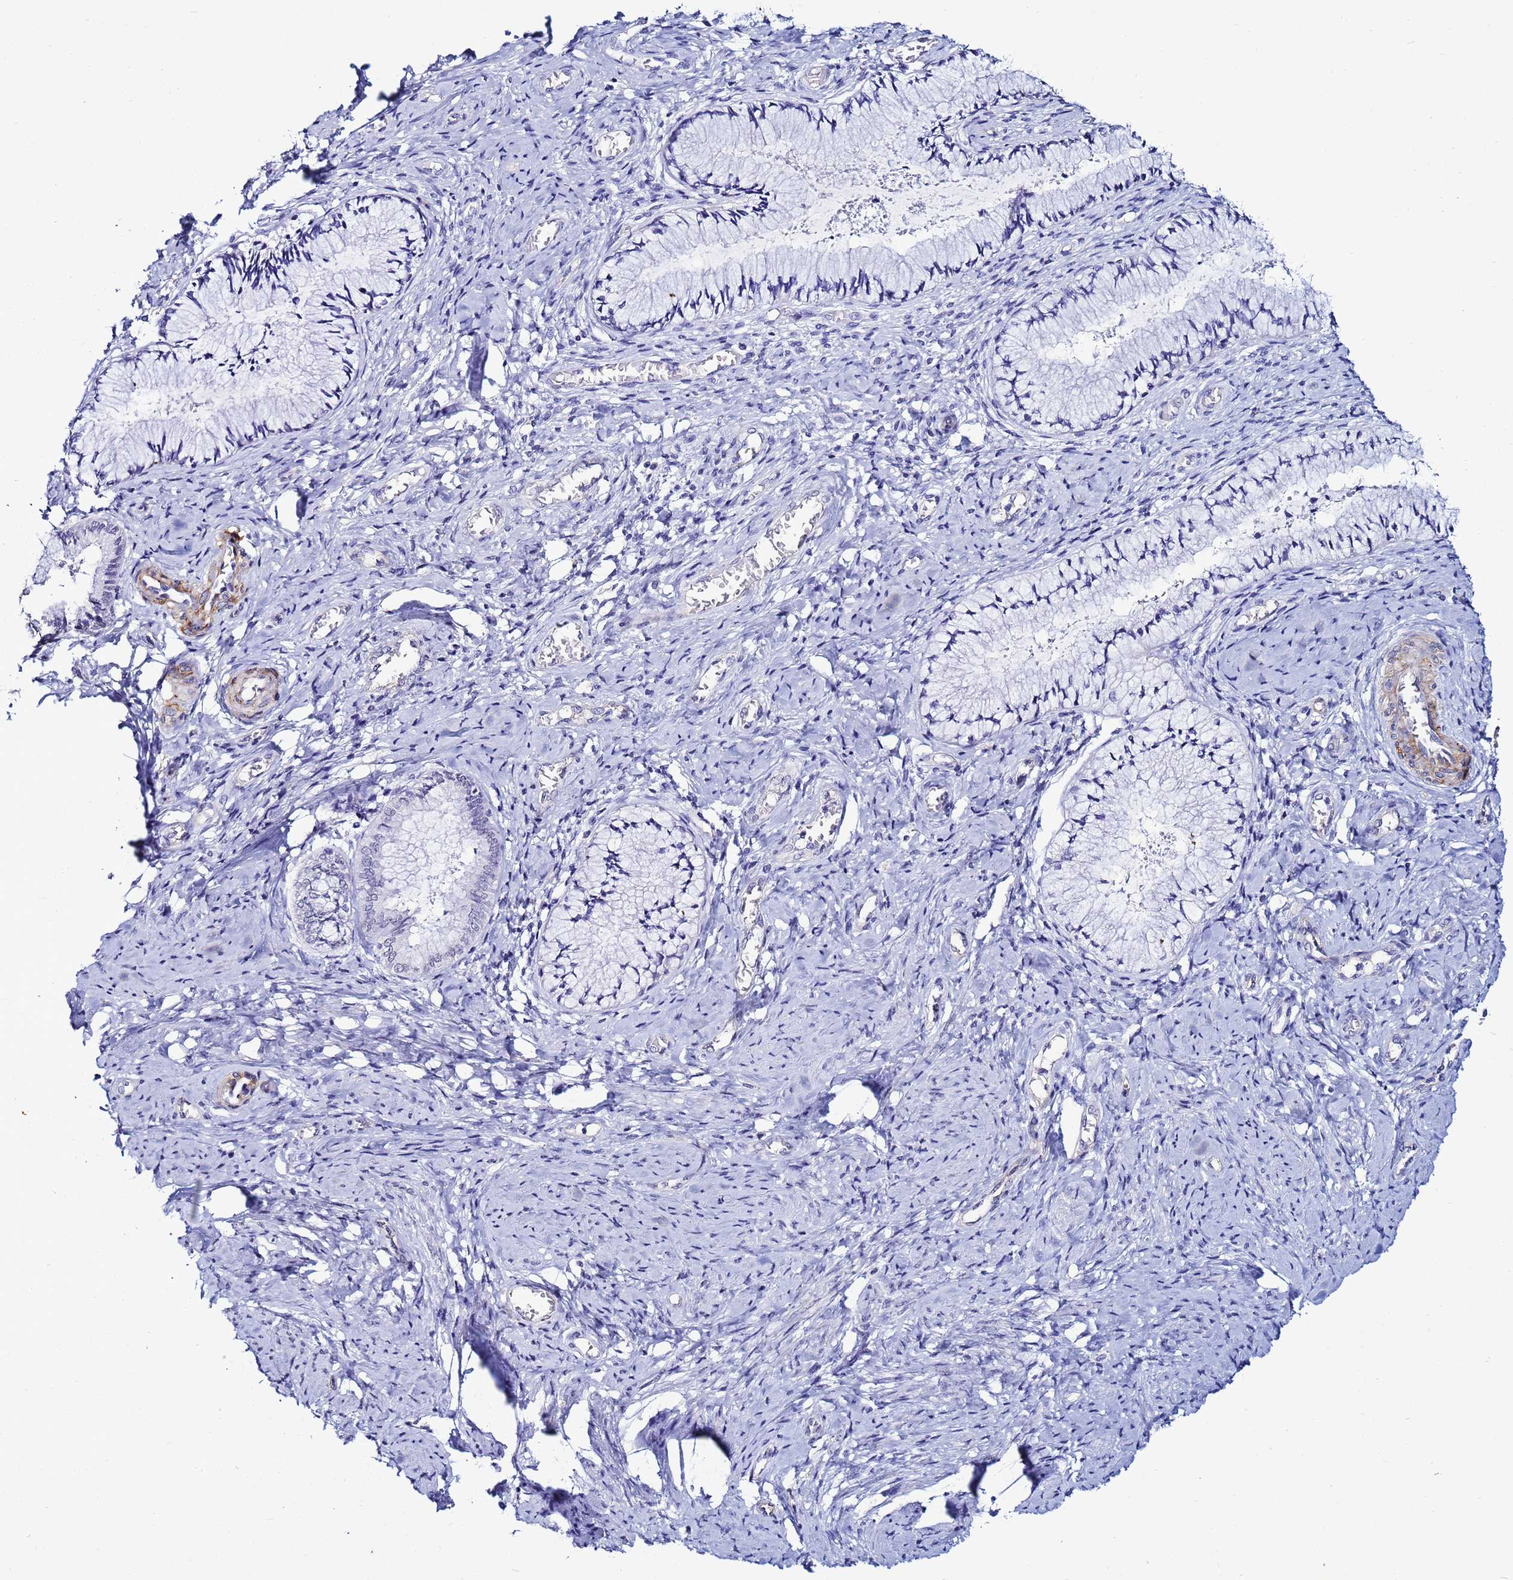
{"staining": {"intensity": "negative", "quantity": "none", "location": "none"}, "tissue": "cervix", "cell_type": "Glandular cells", "image_type": "normal", "snomed": [{"axis": "morphology", "description": "Normal tissue, NOS"}, {"axis": "topography", "description": "Cervix"}], "caption": "Immunohistochemistry (IHC) of benign cervix exhibits no positivity in glandular cells. The staining is performed using DAB brown chromogen with nuclei counter-stained in using hematoxylin.", "gene": "DEFB104A", "patient": {"sex": "female", "age": 42}}